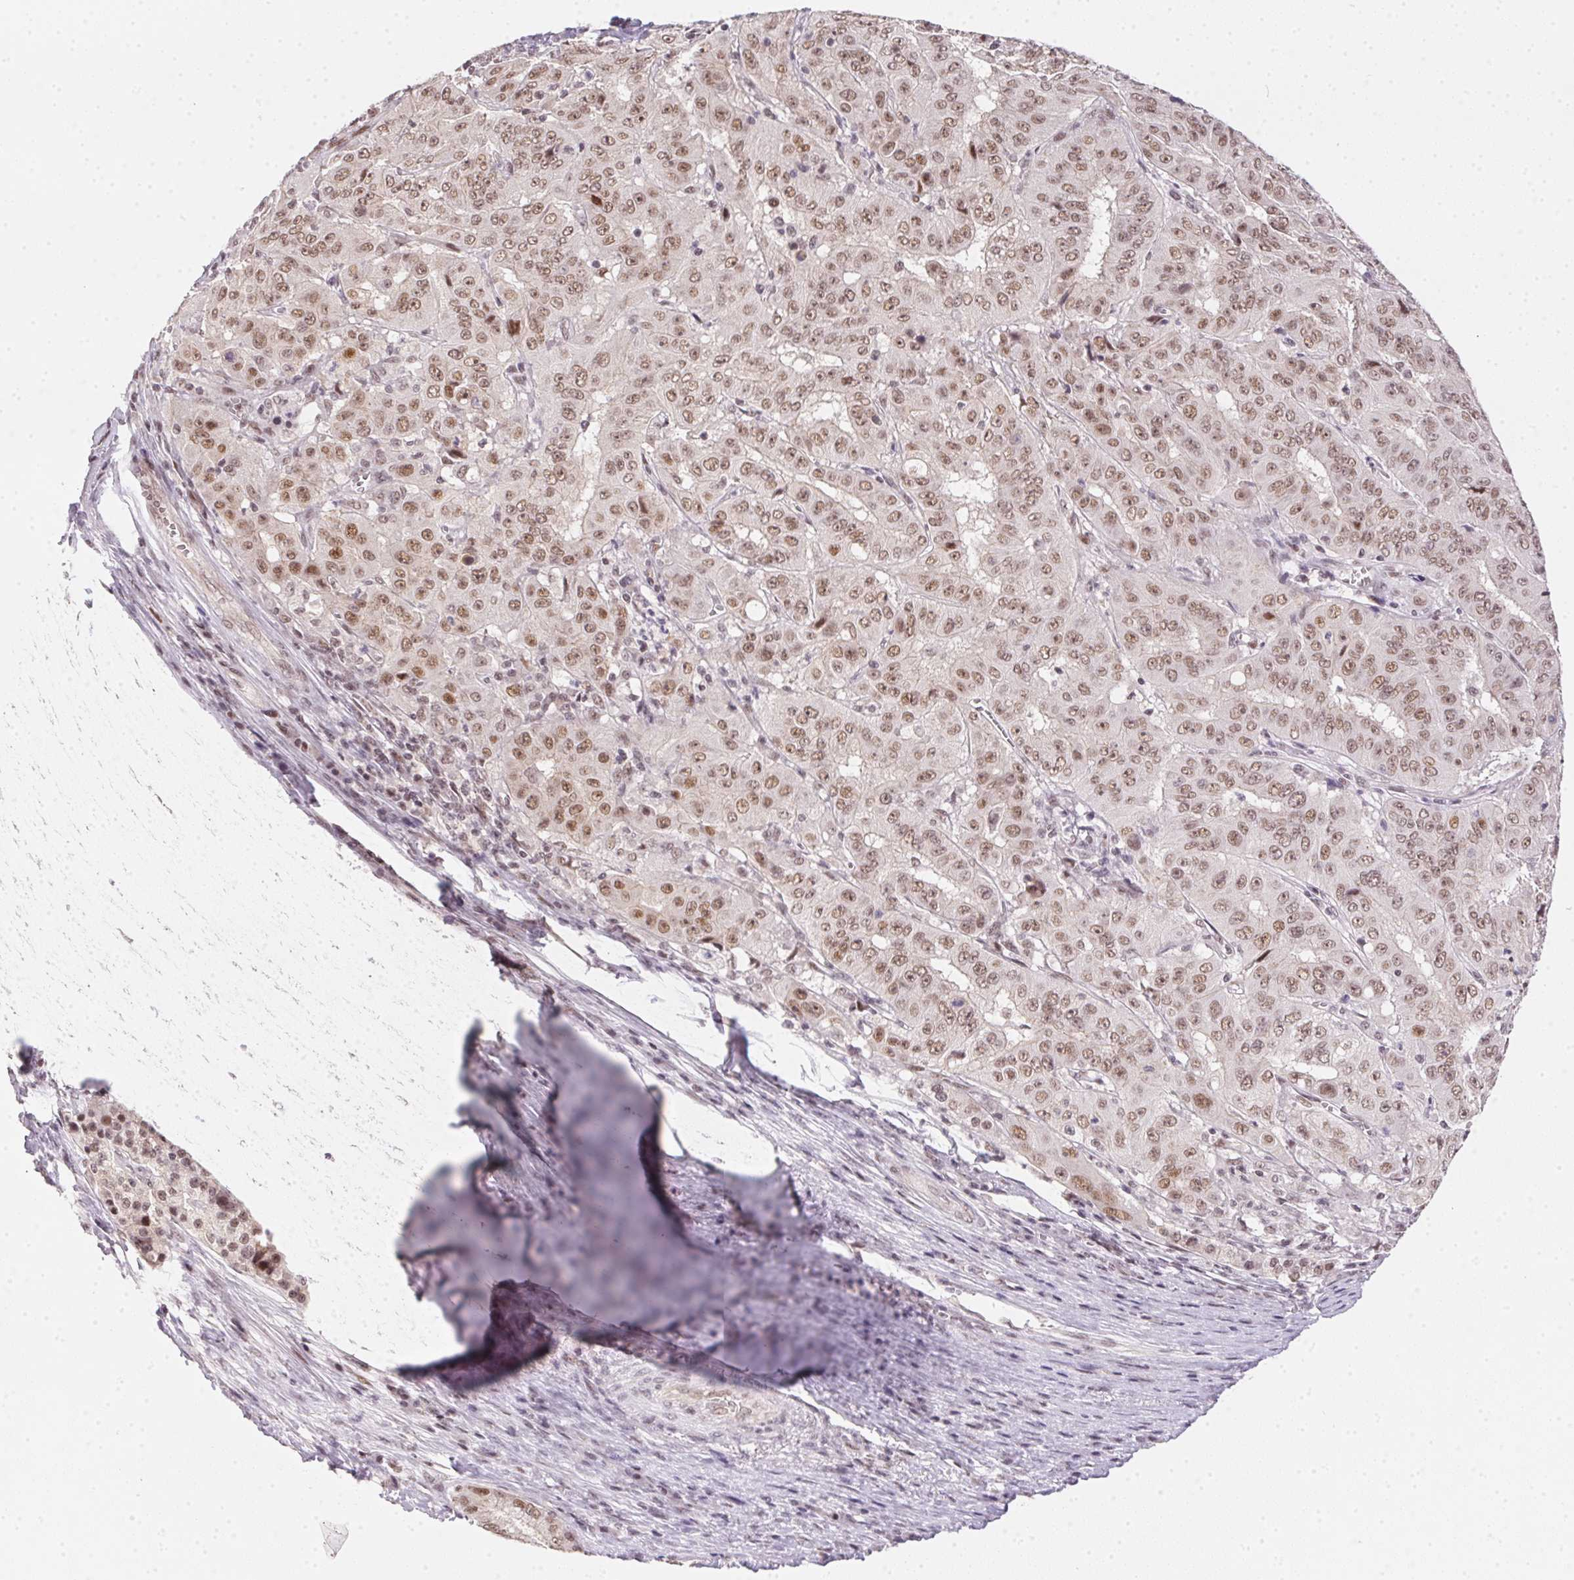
{"staining": {"intensity": "moderate", "quantity": ">75%", "location": "nuclear"}, "tissue": "pancreatic cancer", "cell_type": "Tumor cells", "image_type": "cancer", "snomed": [{"axis": "morphology", "description": "Adenocarcinoma, NOS"}, {"axis": "topography", "description": "Pancreas"}], "caption": "Tumor cells exhibit moderate nuclear staining in about >75% of cells in pancreatic cancer.", "gene": "KDM4D", "patient": {"sex": "male", "age": 63}}